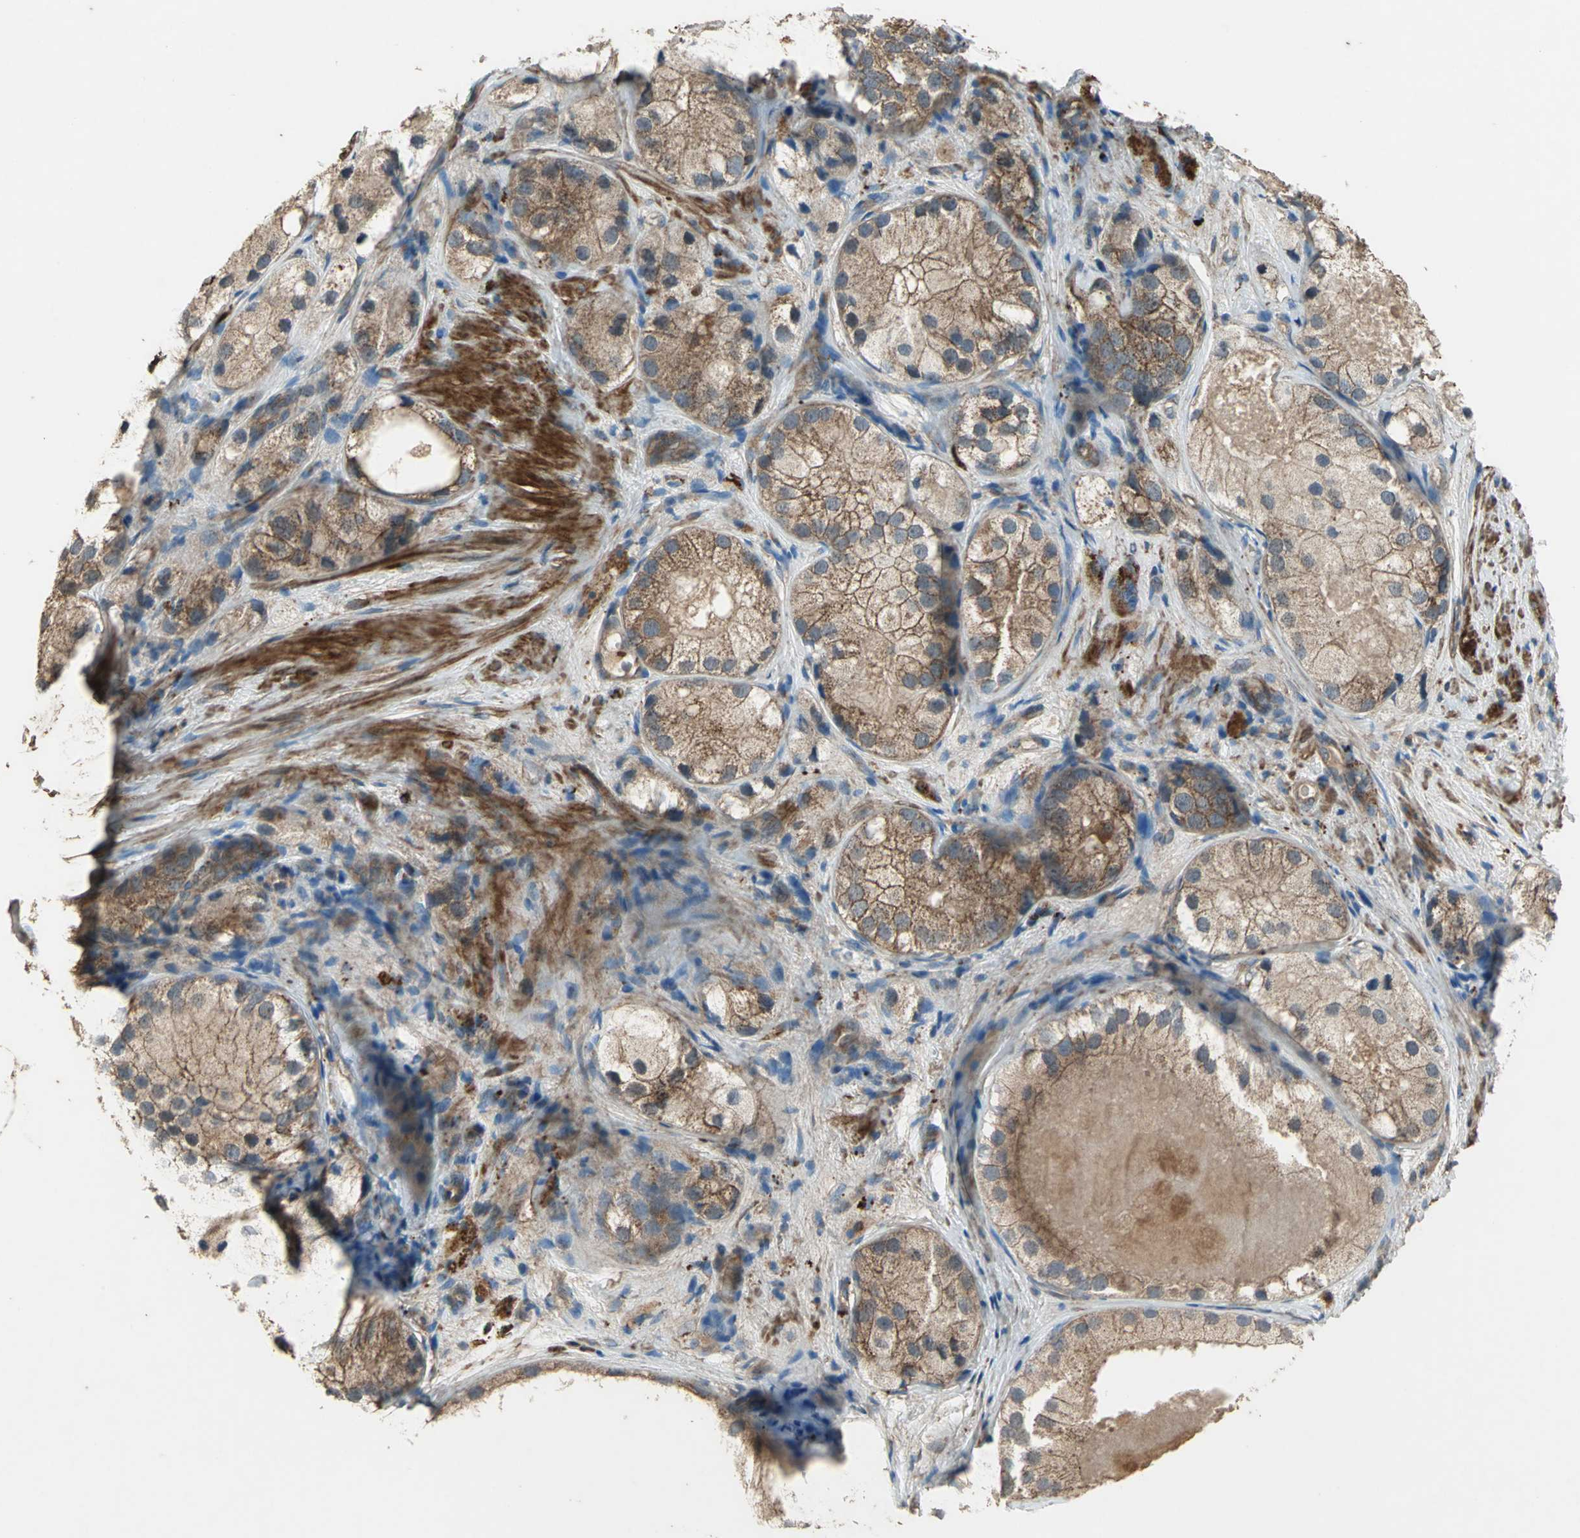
{"staining": {"intensity": "strong", "quantity": ">75%", "location": "cytoplasmic/membranous"}, "tissue": "prostate cancer", "cell_type": "Tumor cells", "image_type": "cancer", "snomed": [{"axis": "morphology", "description": "Adenocarcinoma, Low grade"}, {"axis": "topography", "description": "Prostate"}], "caption": "Prostate cancer tissue displays strong cytoplasmic/membranous expression in approximately >75% of tumor cells", "gene": "POLRMT", "patient": {"sex": "male", "age": 69}}